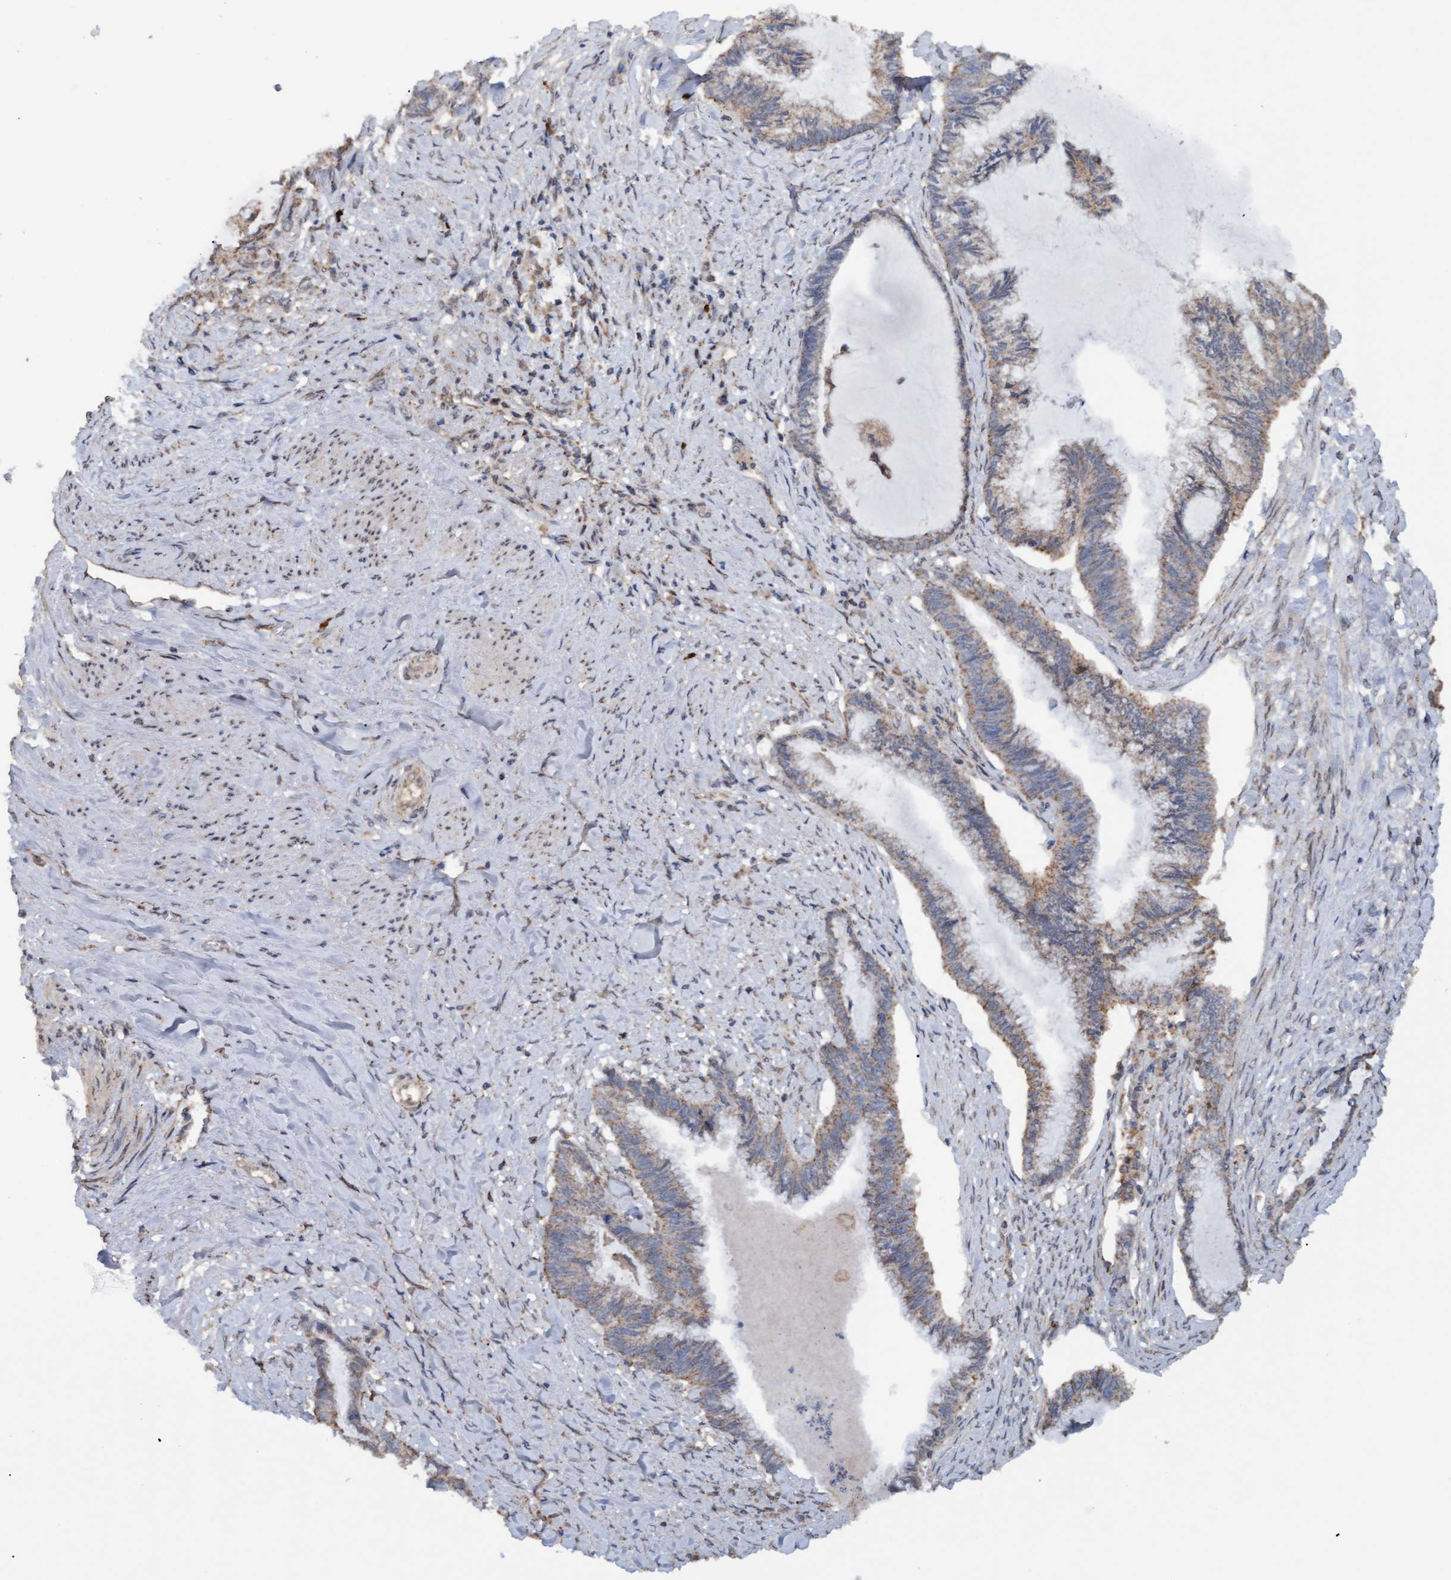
{"staining": {"intensity": "weak", "quantity": ">75%", "location": "cytoplasmic/membranous"}, "tissue": "endometrial cancer", "cell_type": "Tumor cells", "image_type": "cancer", "snomed": [{"axis": "morphology", "description": "Adenocarcinoma, NOS"}, {"axis": "topography", "description": "Endometrium"}], "caption": "IHC micrograph of endometrial cancer (adenocarcinoma) stained for a protein (brown), which displays low levels of weak cytoplasmic/membranous staining in approximately >75% of tumor cells.", "gene": "MGLL", "patient": {"sex": "female", "age": 86}}